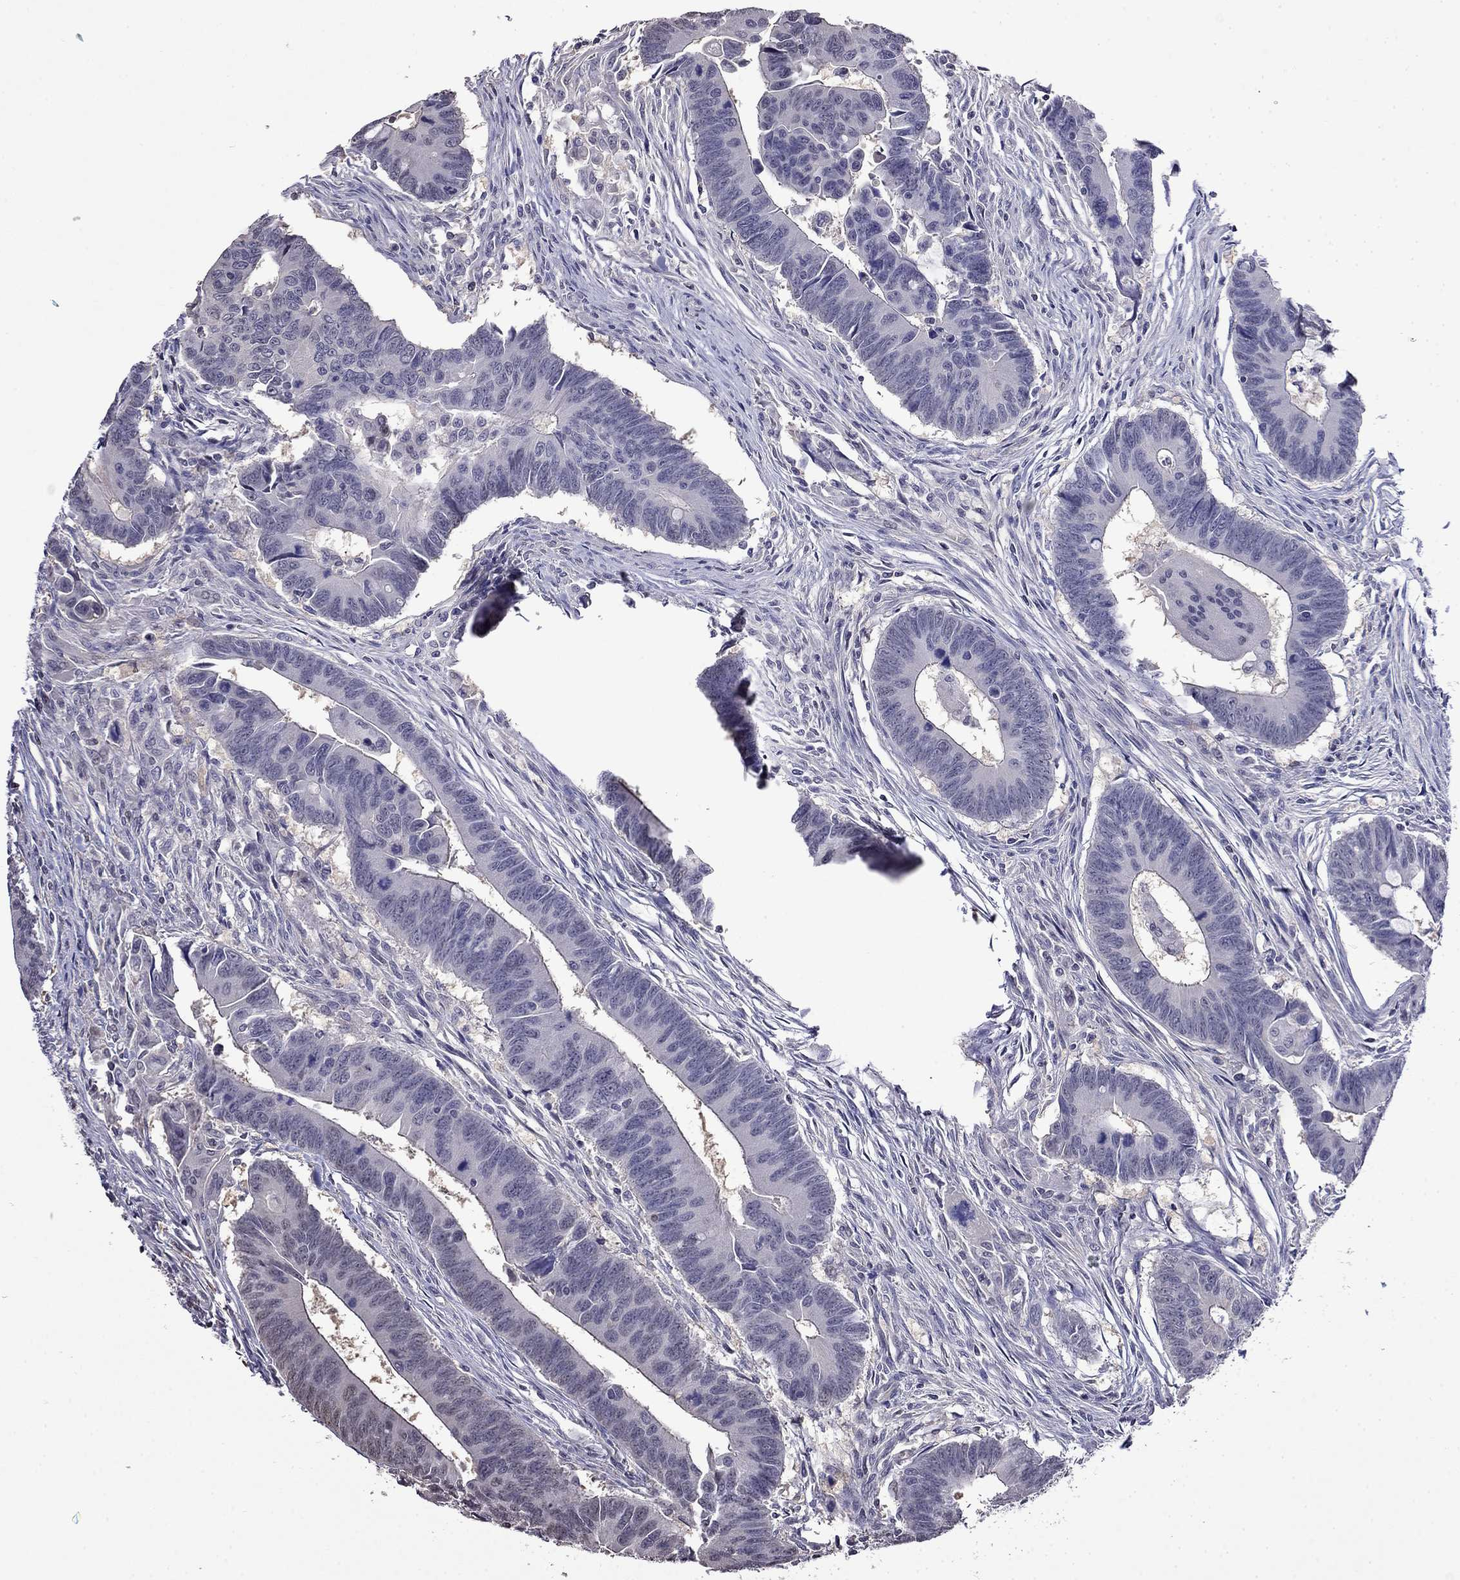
{"staining": {"intensity": "negative", "quantity": "none", "location": "none"}, "tissue": "colorectal cancer", "cell_type": "Tumor cells", "image_type": "cancer", "snomed": [{"axis": "morphology", "description": "Adenocarcinoma, NOS"}, {"axis": "topography", "description": "Rectum"}], "caption": "Image shows no protein positivity in tumor cells of adenocarcinoma (colorectal) tissue. Nuclei are stained in blue.", "gene": "GUCA1B", "patient": {"sex": "male", "age": 67}}